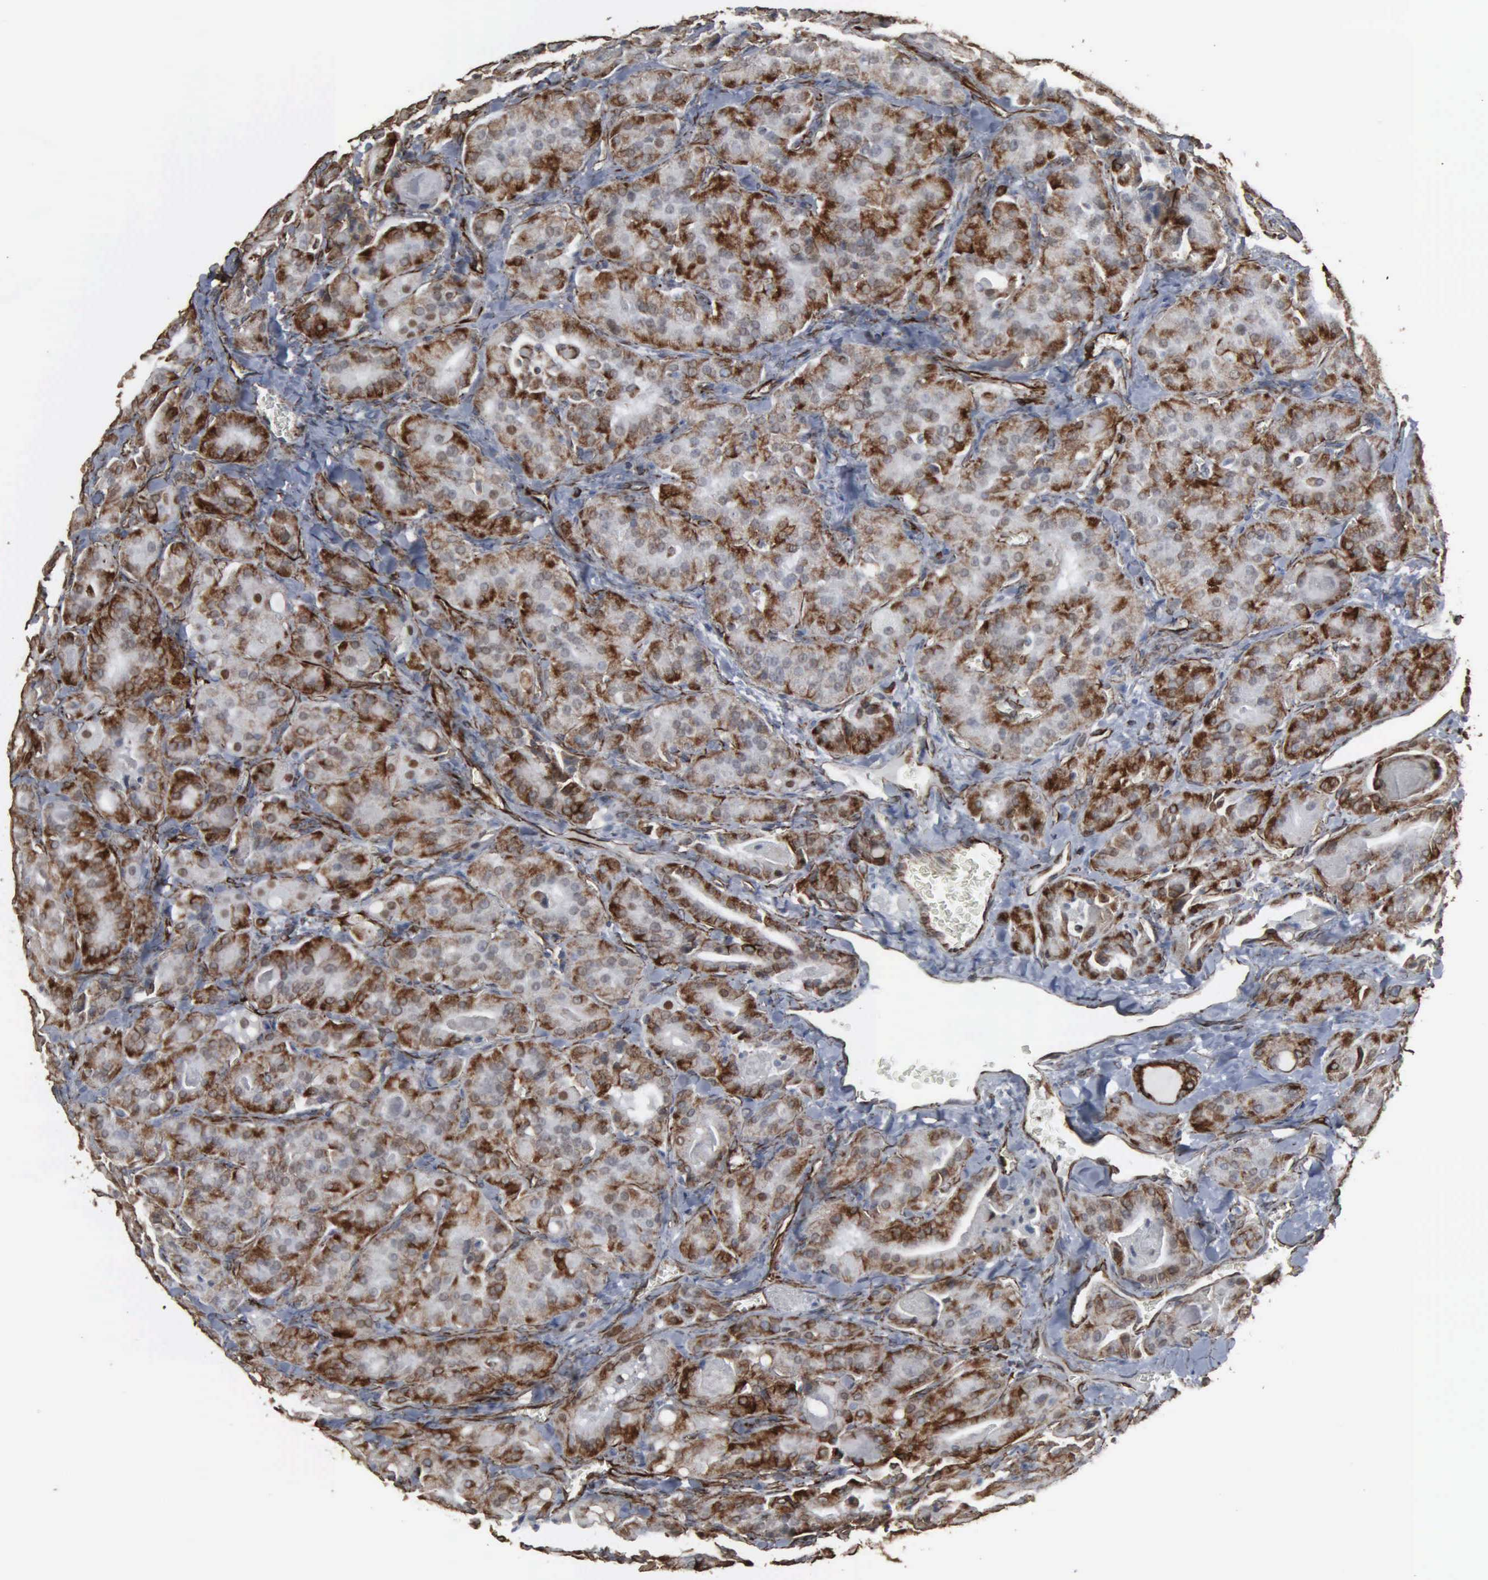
{"staining": {"intensity": "moderate", "quantity": "25%-75%", "location": "cytoplasmic/membranous,nuclear"}, "tissue": "thyroid cancer", "cell_type": "Tumor cells", "image_type": "cancer", "snomed": [{"axis": "morphology", "description": "Carcinoma, NOS"}, {"axis": "topography", "description": "Thyroid gland"}], "caption": "Moderate cytoplasmic/membranous and nuclear positivity is identified in approximately 25%-75% of tumor cells in thyroid cancer (carcinoma).", "gene": "CCNE1", "patient": {"sex": "male", "age": 76}}